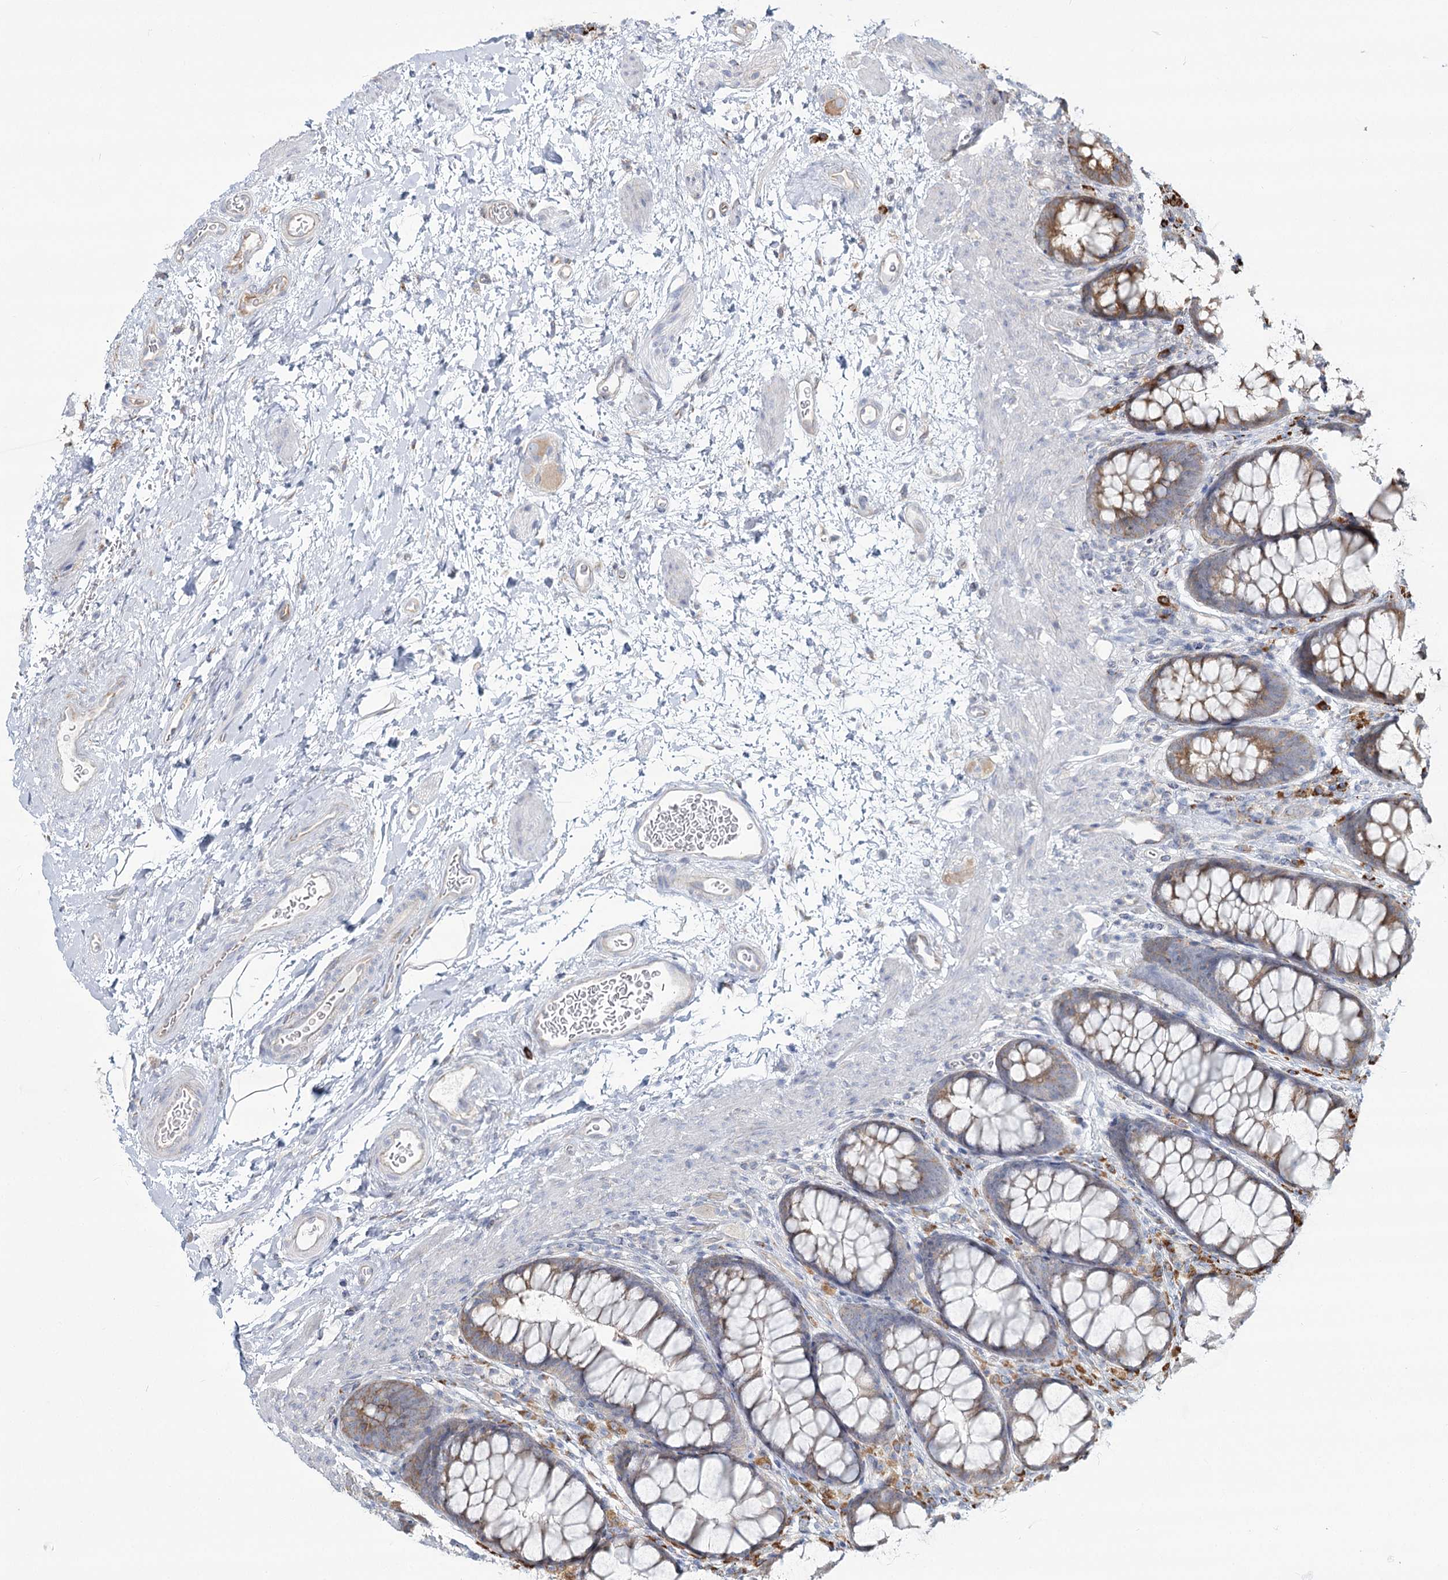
{"staining": {"intensity": "weak", "quantity": "25%-75%", "location": "cytoplasmic/membranous"}, "tissue": "colon", "cell_type": "Endothelial cells", "image_type": "normal", "snomed": [{"axis": "morphology", "description": "Normal tissue, NOS"}, {"axis": "topography", "description": "Colon"}], "caption": "Colon stained for a protein shows weak cytoplasmic/membranous positivity in endothelial cells. (Brightfield microscopy of DAB IHC at high magnification).", "gene": "POGLUT1", "patient": {"sex": "female", "age": 62}}